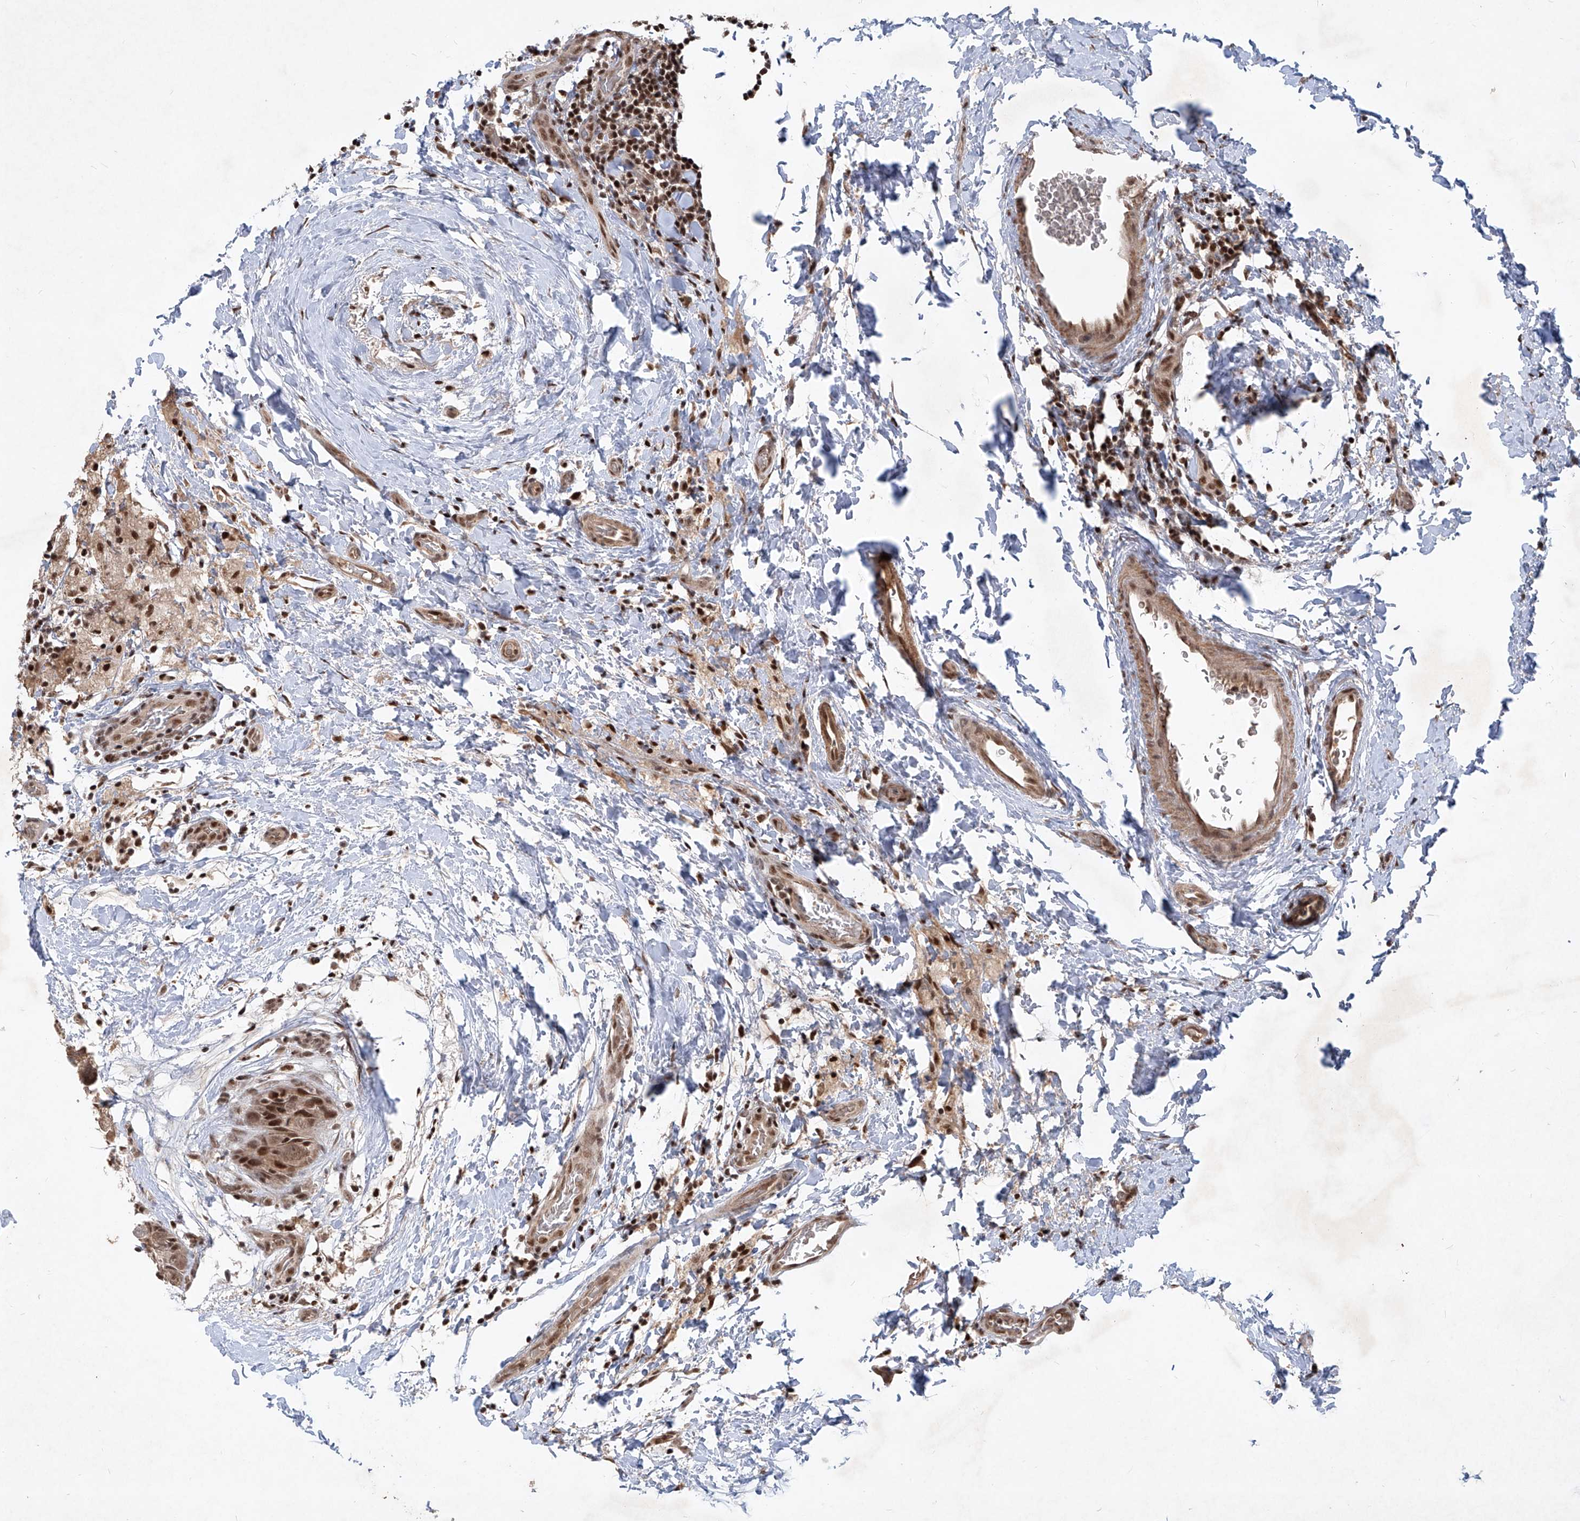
{"staining": {"intensity": "moderate", "quantity": ">75%", "location": "cytoplasmic/membranous,nuclear"}, "tissue": "breast cancer", "cell_type": "Tumor cells", "image_type": "cancer", "snomed": [{"axis": "morphology", "description": "Duct carcinoma"}, {"axis": "topography", "description": "Breast"}], "caption": "Breast cancer stained for a protein reveals moderate cytoplasmic/membranous and nuclear positivity in tumor cells. Using DAB (brown) and hematoxylin (blue) stains, captured at high magnification using brightfield microscopy.", "gene": "IRF2", "patient": {"sex": "female", "age": 62}}